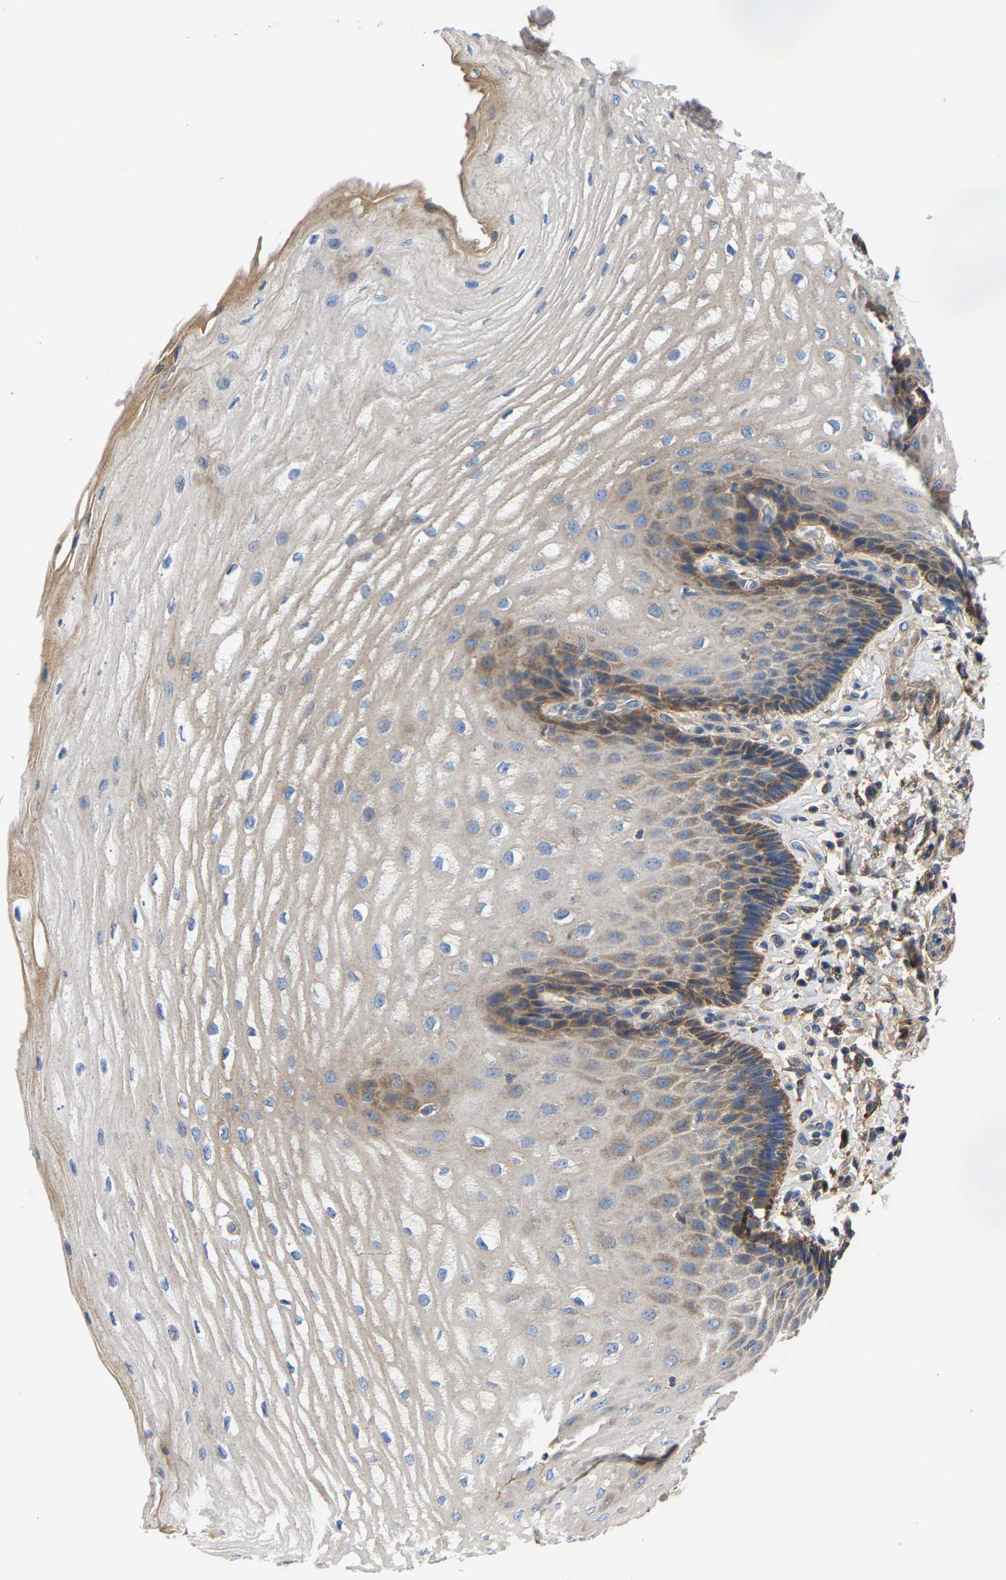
{"staining": {"intensity": "moderate", "quantity": "<25%", "location": "cytoplasmic/membranous"}, "tissue": "esophagus", "cell_type": "Squamous epithelial cells", "image_type": "normal", "snomed": [{"axis": "morphology", "description": "Normal tissue, NOS"}, {"axis": "topography", "description": "Esophagus"}], "caption": "Protein staining of unremarkable esophagus exhibits moderate cytoplasmic/membranous staining in approximately <25% of squamous epithelial cells.", "gene": "CCDC171", "patient": {"sex": "male", "age": 54}}